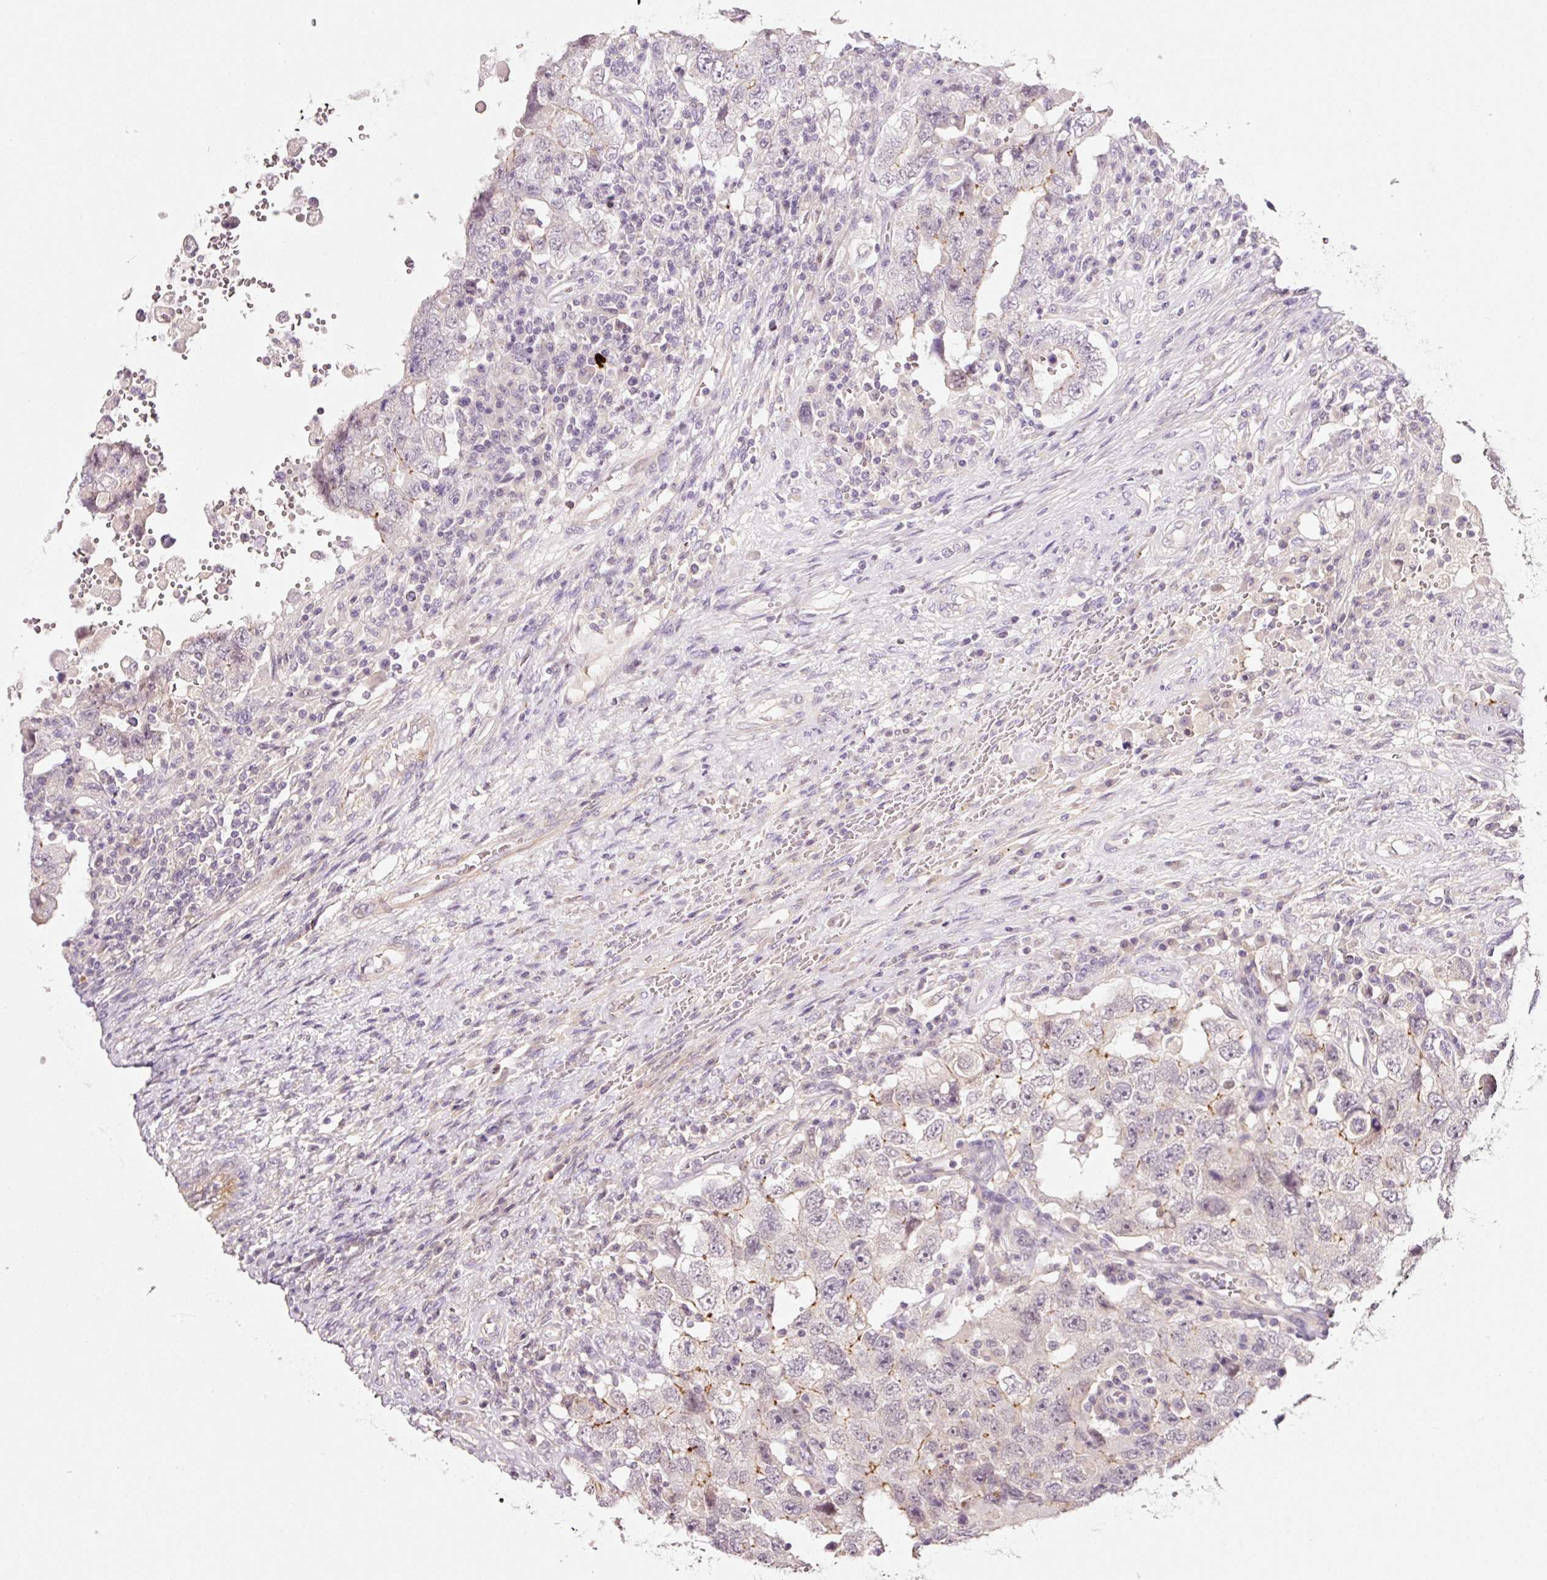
{"staining": {"intensity": "moderate", "quantity": "<25%", "location": "cytoplasmic/membranous"}, "tissue": "testis cancer", "cell_type": "Tumor cells", "image_type": "cancer", "snomed": [{"axis": "morphology", "description": "Carcinoma, Embryonal, NOS"}, {"axis": "topography", "description": "Testis"}], "caption": "Protein staining of testis cancer tissue shows moderate cytoplasmic/membranous positivity in about <25% of tumor cells.", "gene": "TIRAP", "patient": {"sex": "male", "age": 26}}